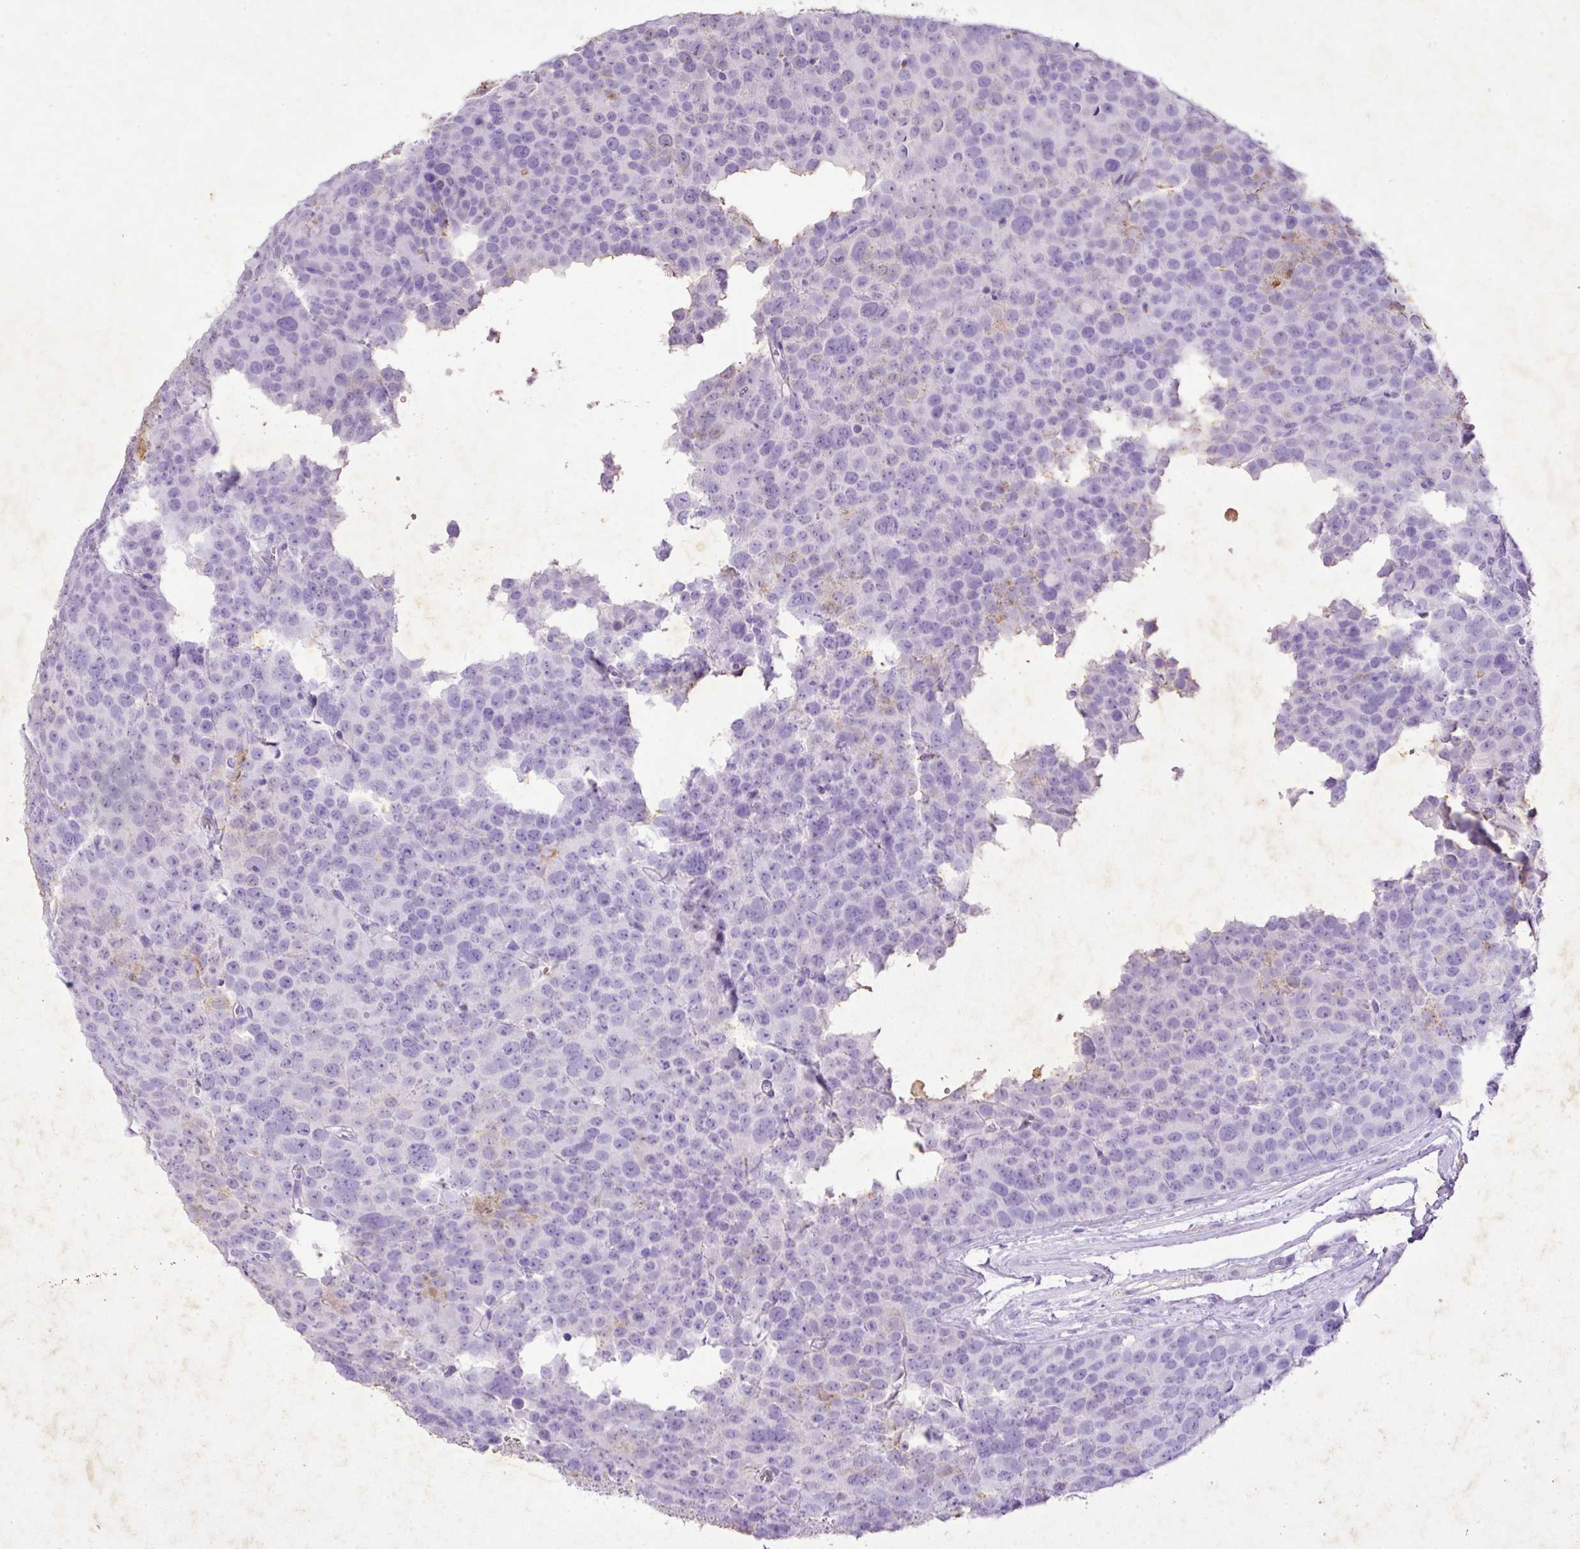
{"staining": {"intensity": "negative", "quantity": "none", "location": "none"}, "tissue": "testis cancer", "cell_type": "Tumor cells", "image_type": "cancer", "snomed": [{"axis": "morphology", "description": "Seminoma, NOS"}, {"axis": "topography", "description": "Testis"}], "caption": "High magnification brightfield microscopy of seminoma (testis) stained with DAB (3,3'-diaminobenzidine) (brown) and counterstained with hematoxylin (blue): tumor cells show no significant expression.", "gene": "KCNJ11", "patient": {"sex": "male", "age": 71}}